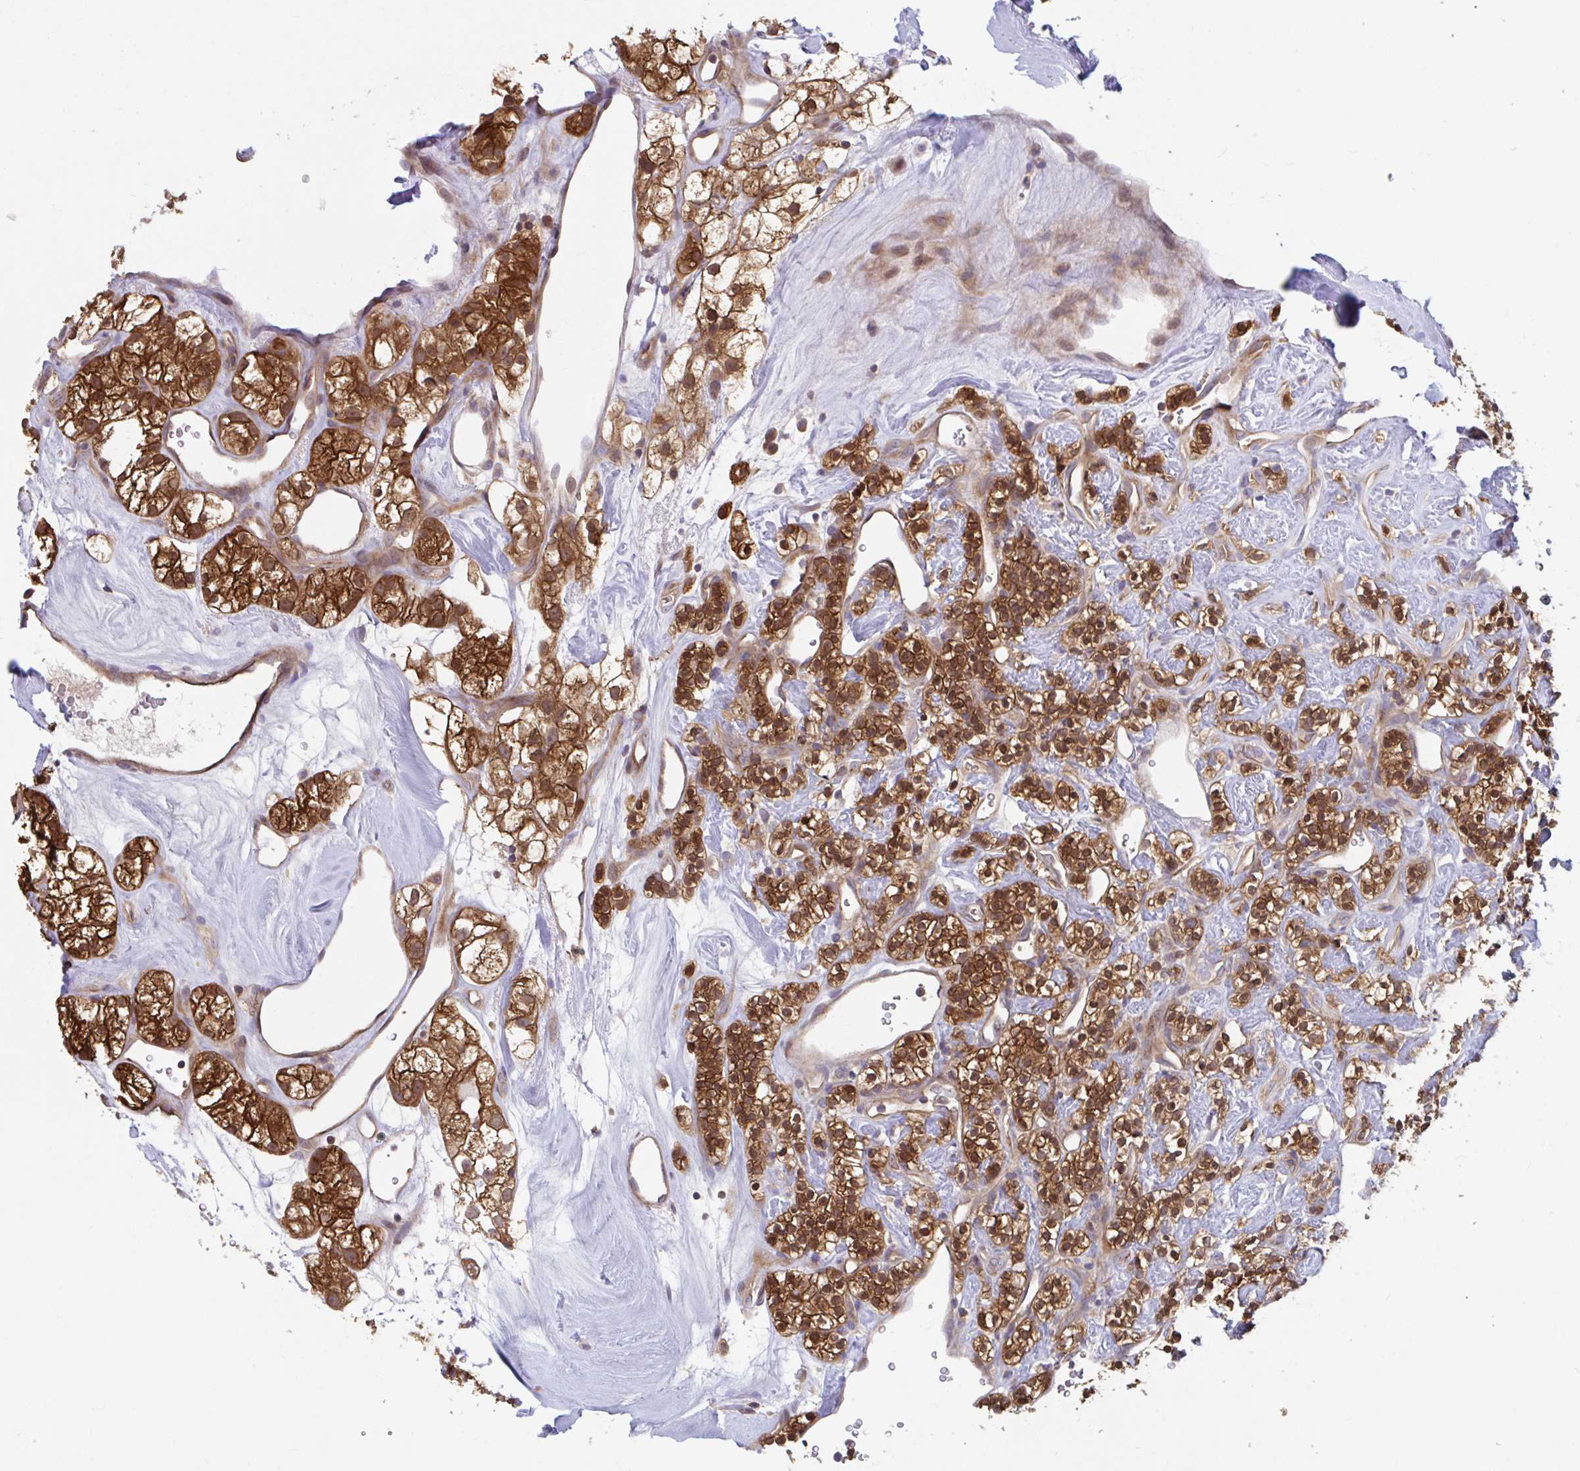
{"staining": {"intensity": "strong", "quantity": ">75%", "location": "cytoplasmic/membranous,nuclear"}, "tissue": "renal cancer", "cell_type": "Tumor cells", "image_type": "cancer", "snomed": [{"axis": "morphology", "description": "Adenocarcinoma, NOS"}, {"axis": "topography", "description": "Kidney"}], "caption": "Renal adenocarcinoma stained with immunohistochemistry (IHC) reveals strong cytoplasmic/membranous and nuclear staining in about >75% of tumor cells.", "gene": "LMNTD2", "patient": {"sex": "male", "age": 77}}